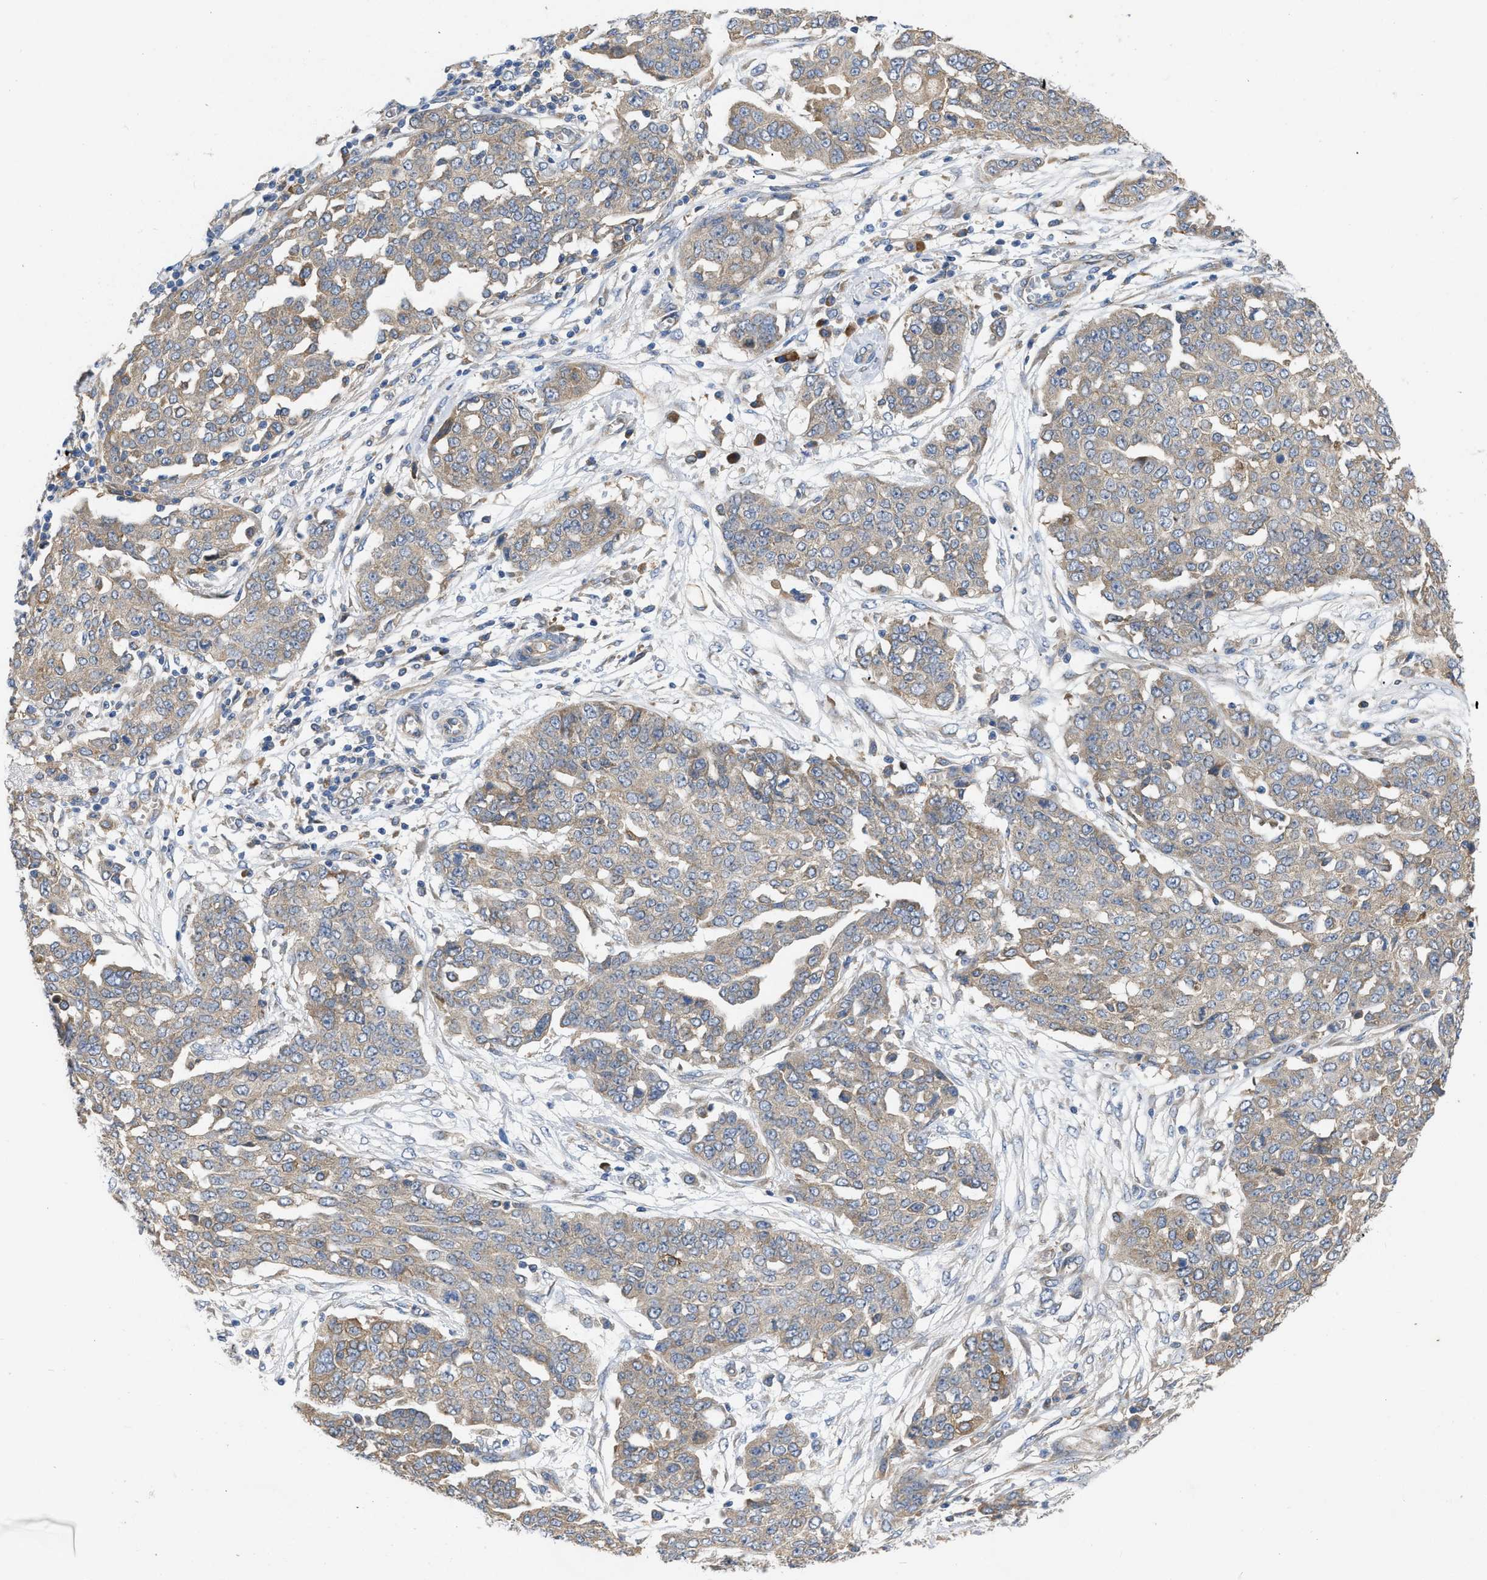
{"staining": {"intensity": "weak", "quantity": ">75%", "location": "cytoplasmic/membranous"}, "tissue": "ovarian cancer", "cell_type": "Tumor cells", "image_type": "cancer", "snomed": [{"axis": "morphology", "description": "Cystadenocarcinoma, serous, NOS"}, {"axis": "topography", "description": "Soft tissue"}, {"axis": "topography", "description": "Ovary"}], "caption": "Ovarian cancer (serous cystadenocarcinoma) tissue shows weak cytoplasmic/membranous expression in approximately >75% of tumor cells, visualized by immunohistochemistry.", "gene": "TMEM131", "patient": {"sex": "female", "age": 57}}